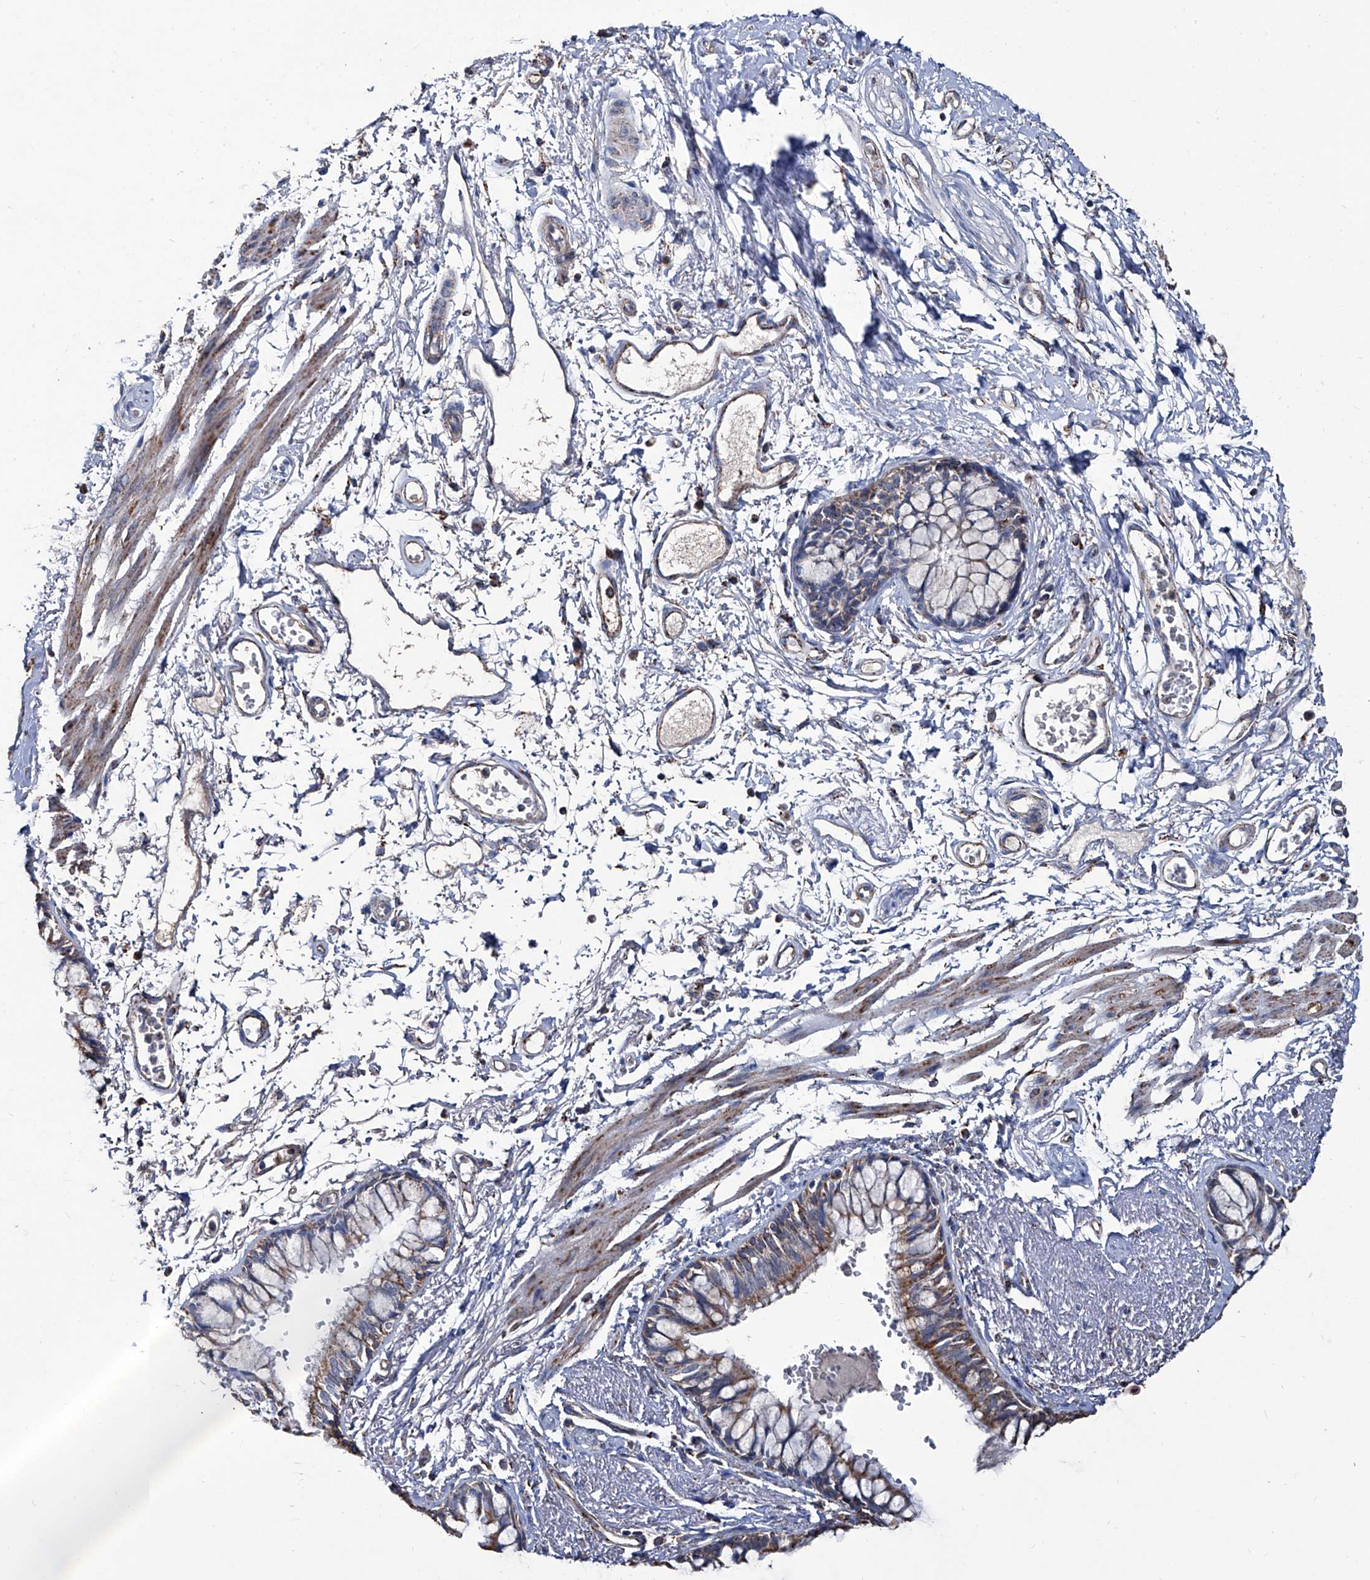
{"staining": {"intensity": "moderate", "quantity": ">75%", "location": "cytoplasmic/membranous"}, "tissue": "bronchus", "cell_type": "Respiratory epithelial cells", "image_type": "normal", "snomed": [{"axis": "morphology", "description": "Normal tissue, NOS"}, {"axis": "topography", "description": "Cartilage tissue"}, {"axis": "topography", "description": "Bronchus"}], "caption": "Immunohistochemical staining of benign bronchus demonstrates medium levels of moderate cytoplasmic/membranous expression in about >75% of respiratory epithelial cells. (IHC, brightfield microscopy, high magnification).", "gene": "NHS", "patient": {"sex": "female", "age": 73}}